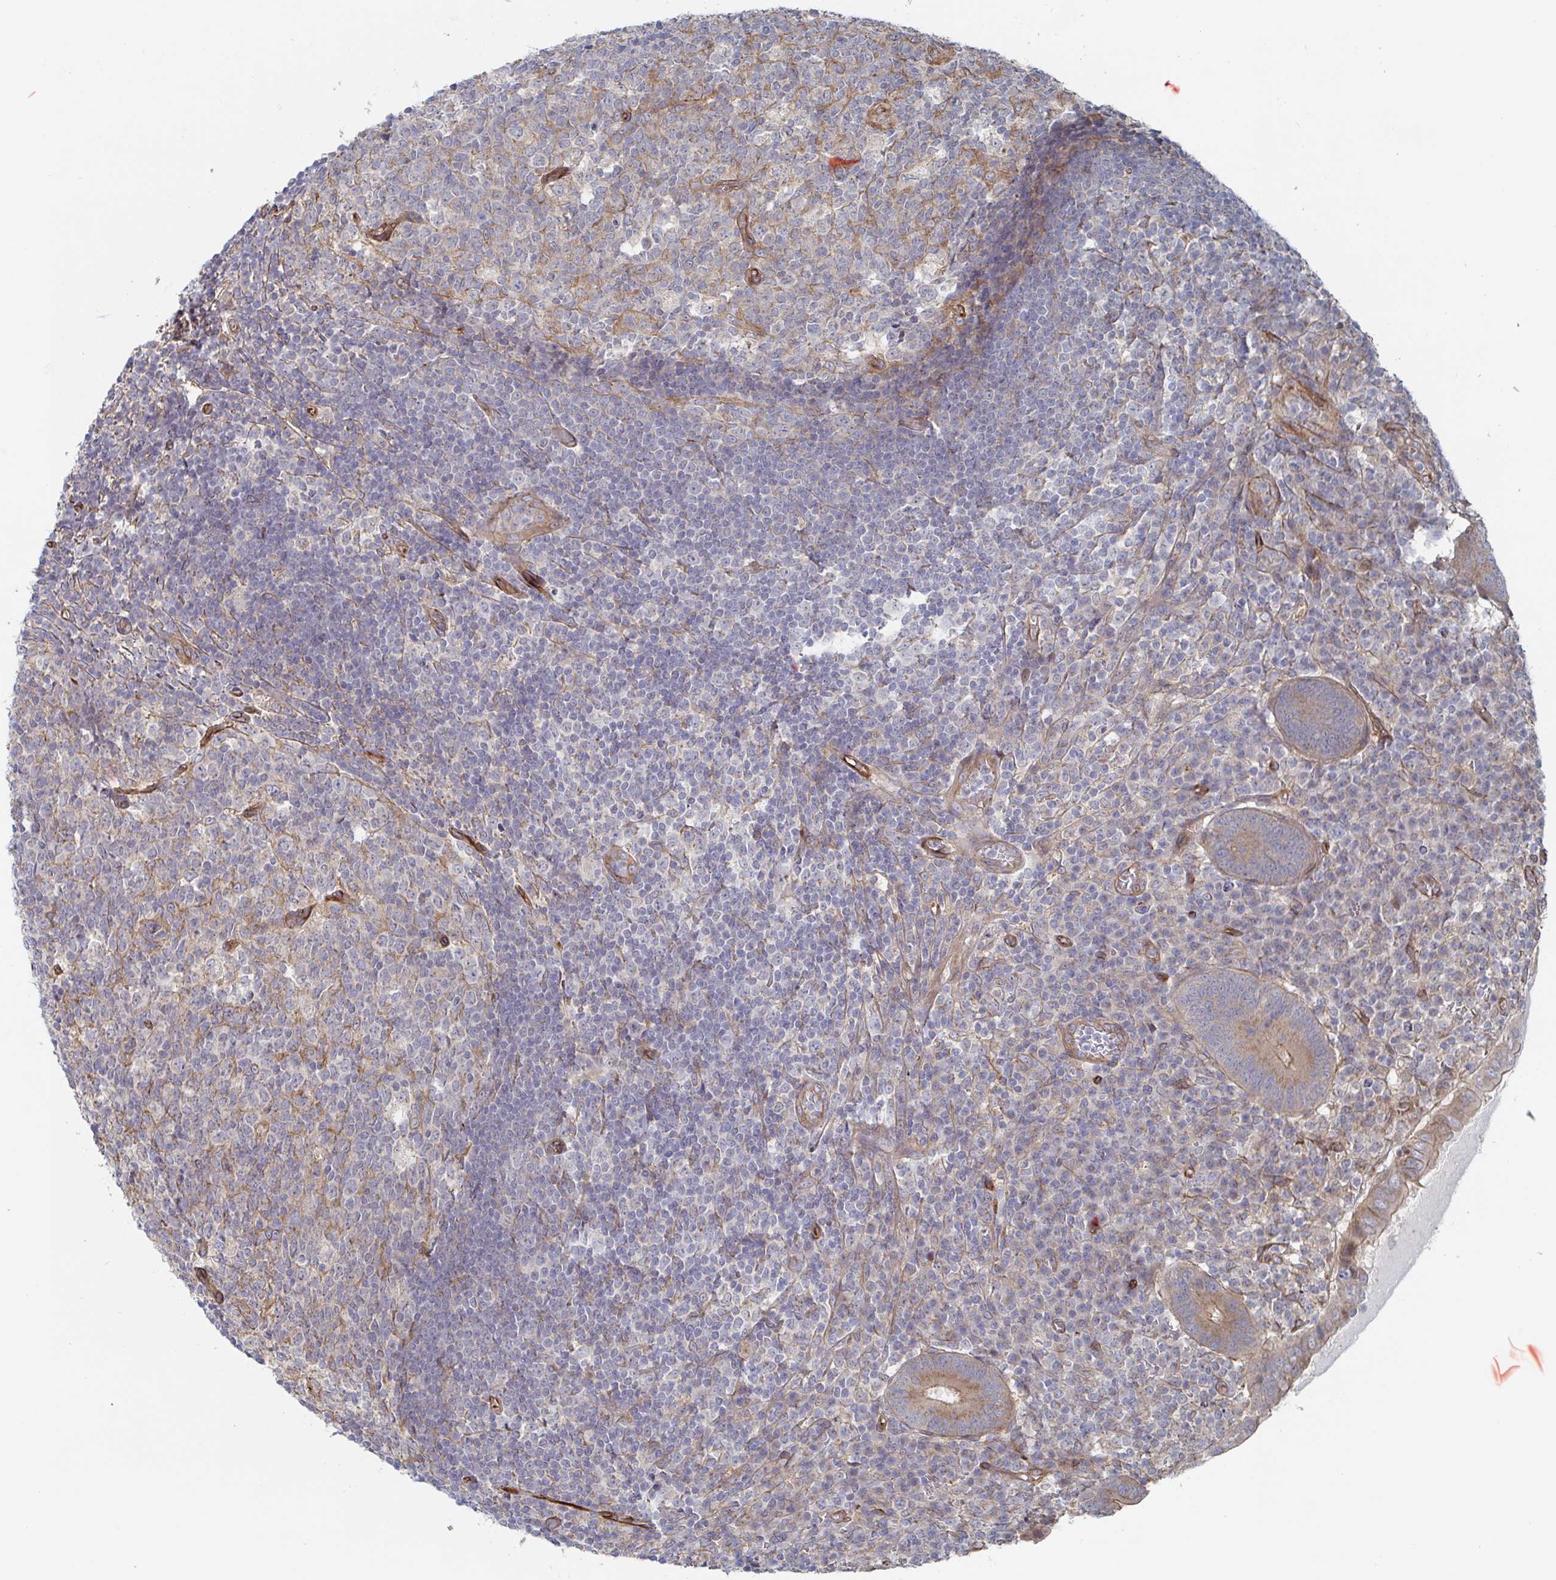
{"staining": {"intensity": "moderate", "quantity": ">75%", "location": "cytoplasmic/membranous"}, "tissue": "appendix", "cell_type": "Glandular cells", "image_type": "normal", "snomed": [{"axis": "morphology", "description": "Normal tissue, NOS"}, {"axis": "topography", "description": "Appendix"}], "caption": "Protein staining shows moderate cytoplasmic/membranous expression in approximately >75% of glandular cells in unremarkable appendix.", "gene": "DVL3", "patient": {"sex": "male", "age": 18}}